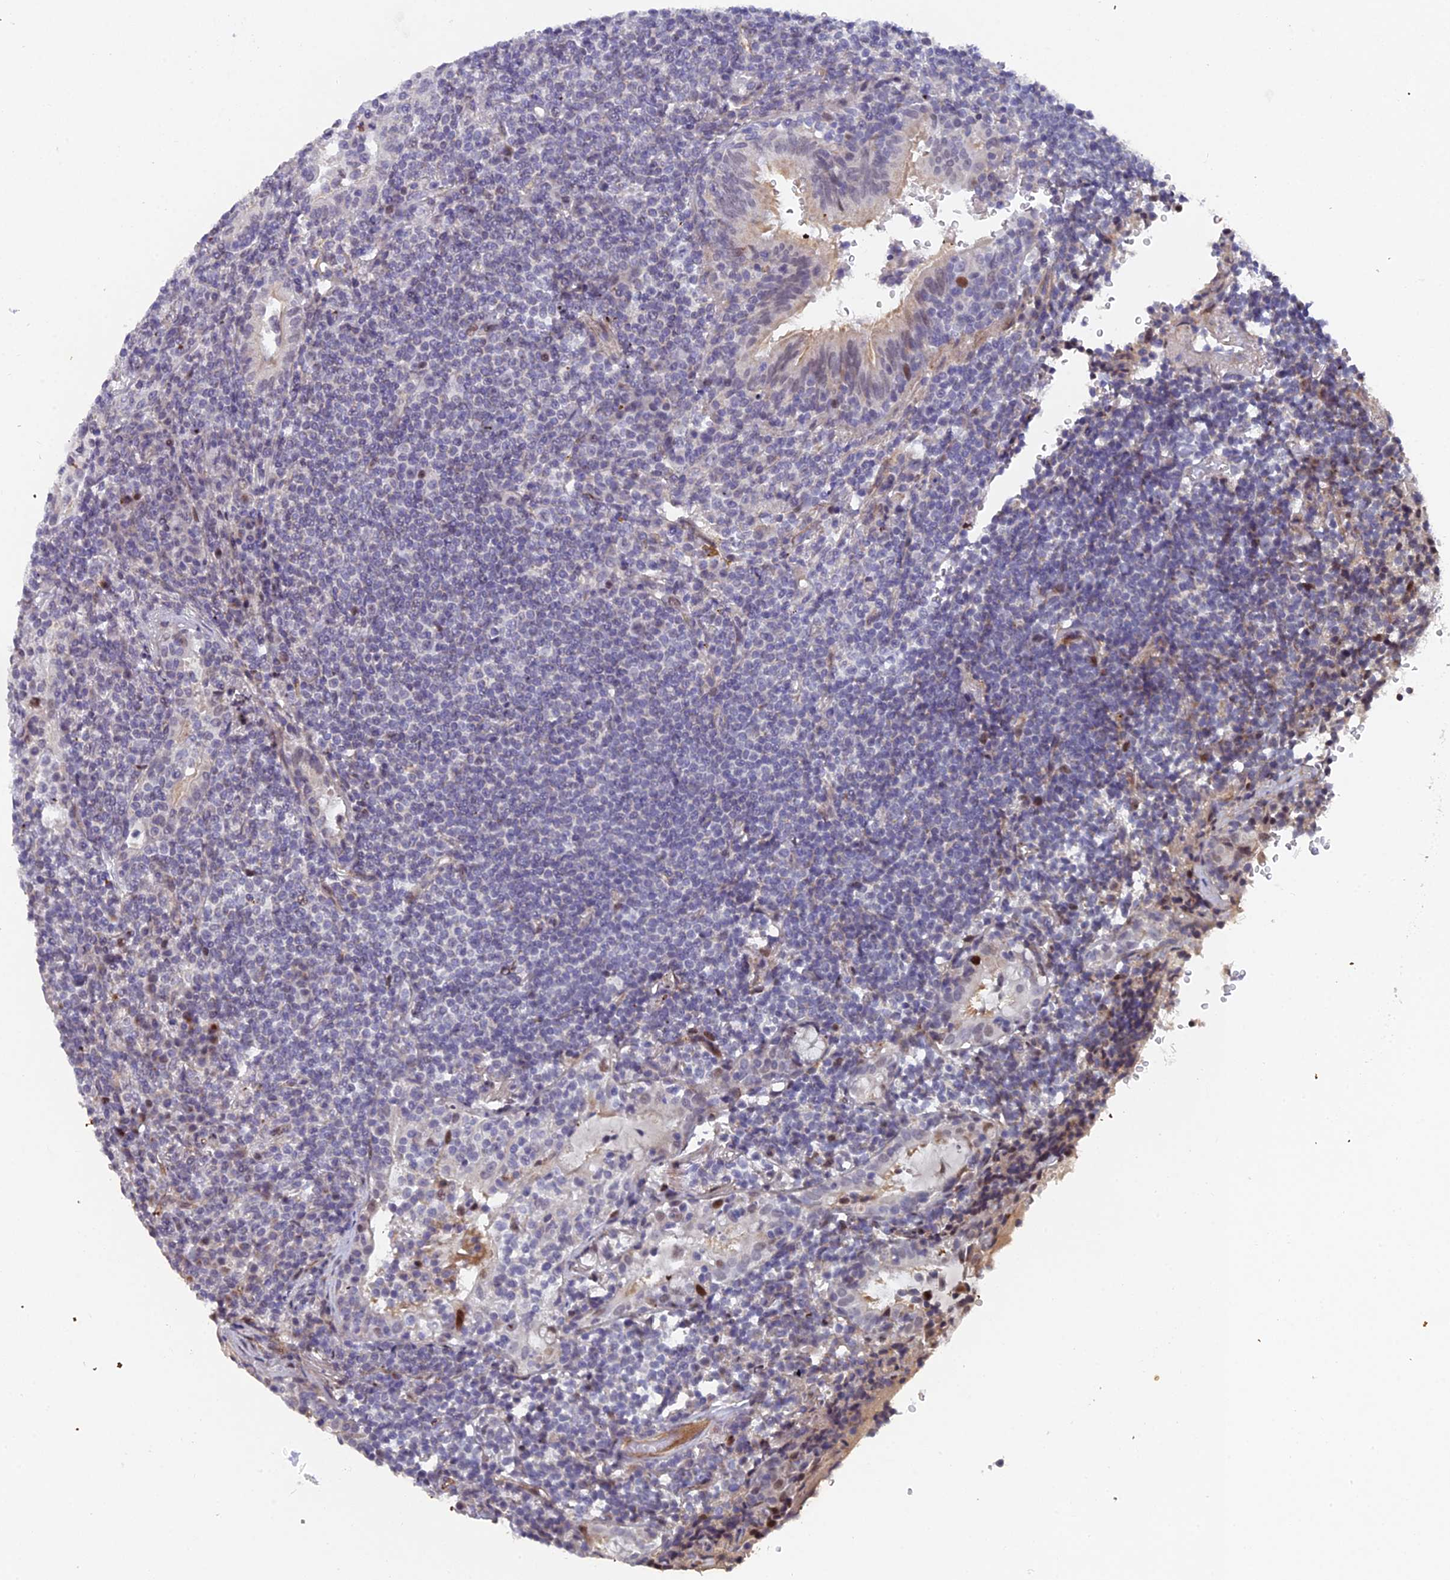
{"staining": {"intensity": "negative", "quantity": "none", "location": "none"}, "tissue": "lymphoma", "cell_type": "Tumor cells", "image_type": "cancer", "snomed": [{"axis": "morphology", "description": "Malignant lymphoma, non-Hodgkin's type, Low grade"}, {"axis": "topography", "description": "Lung"}], "caption": "Immunohistochemical staining of human low-grade malignant lymphoma, non-Hodgkin's type demonstrates no significant staining in tumor cells. The staining is performed using DAB brown chromogen with nuclei counter-stained in using hematoxylin.", "gene": "XKR9", "patient": {"sex": "female", "age": 71}}